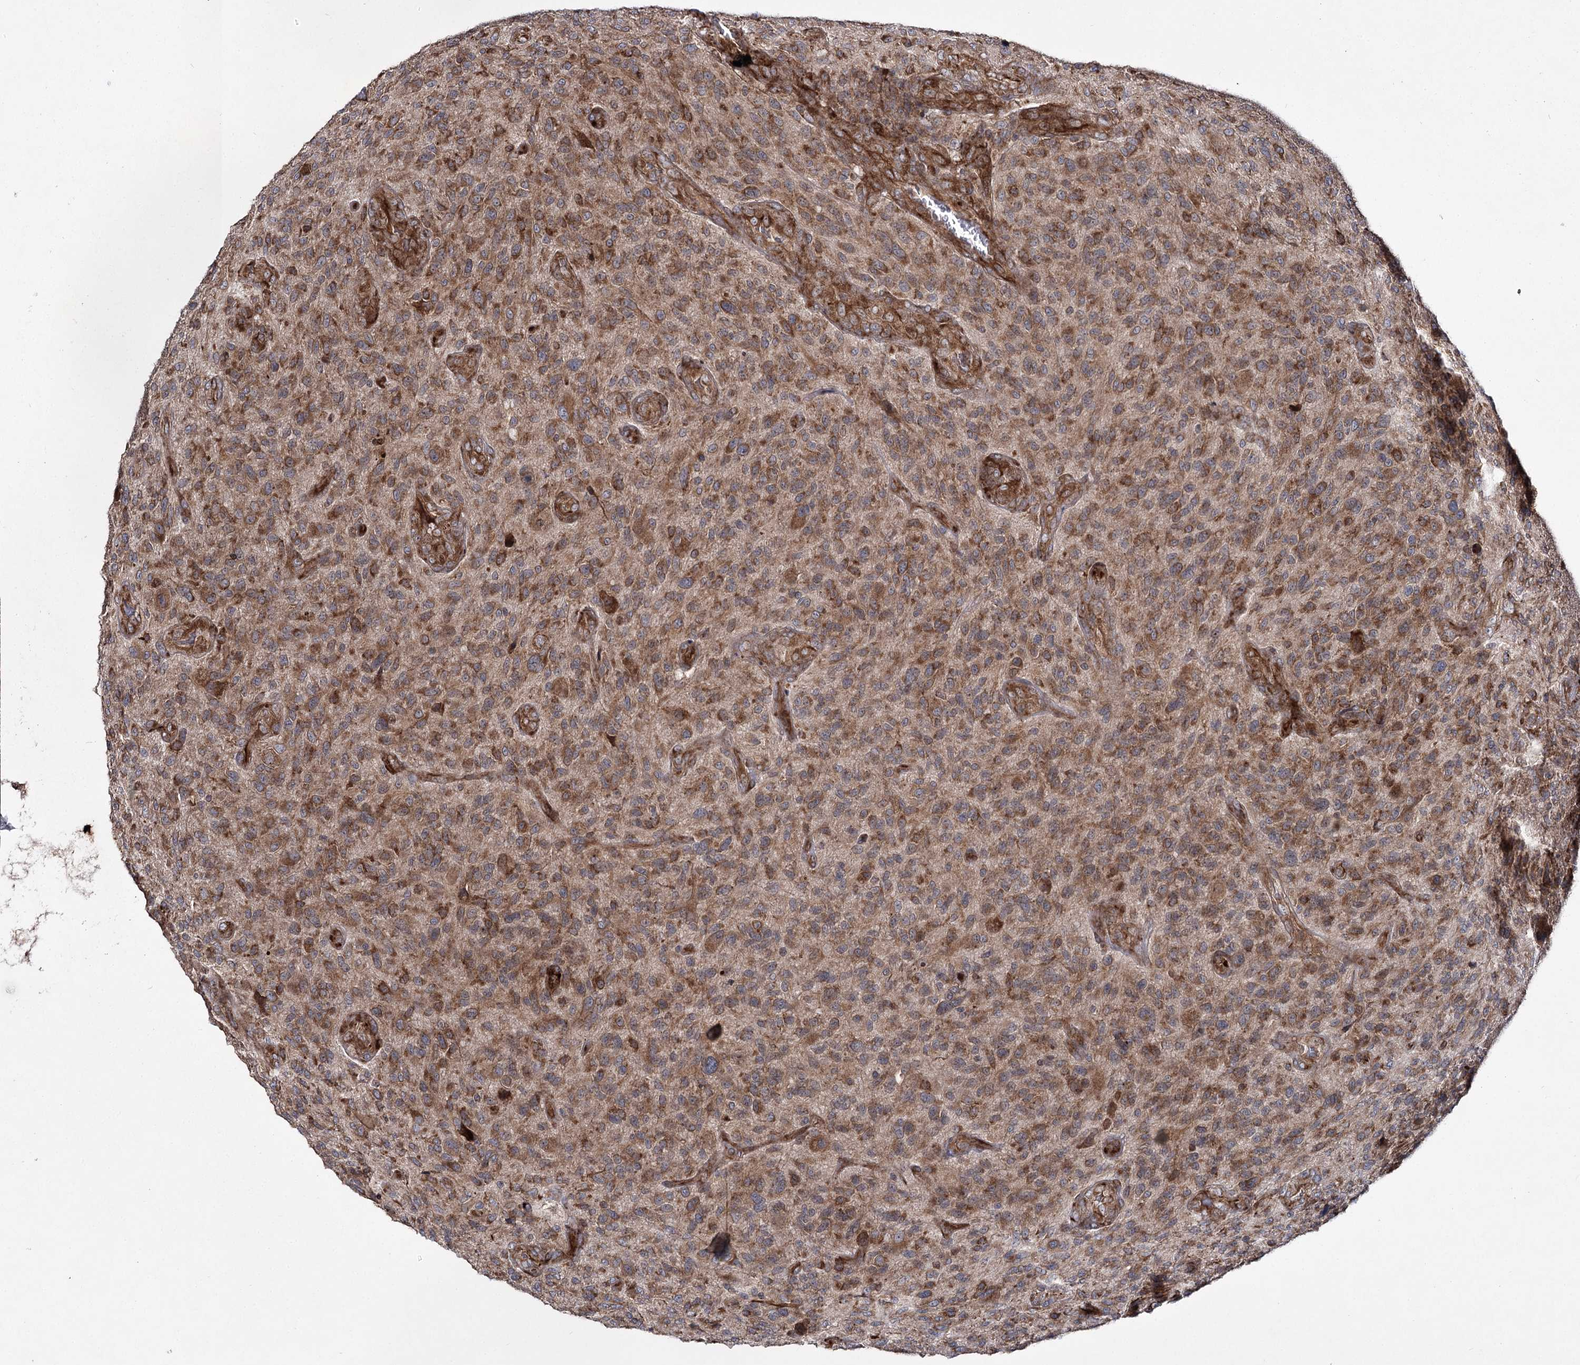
{"staining": {"intensity": "moderate", "quantity": ">75%", "location": "cytoplasmic/membranous"}, "tissue": "glioma", "cell_type": "Tumor cells", "image_type": "cancer", "snomed": [{"axis": "morphology", "description": "Glioma, malignant, High grade"}, {"axis": "topography", "description": "Brain"}], "caption": "Immunohistochemistry (IHC) of human malignant glioma (high-grade) demonstrates medium levels of moderate cytoplasmic/membranous staining in about >75% of tumor cells. Using DAB (3,3'-diaminobenzidine) (brown) and hematoxylin (blue) stains, captured at high magnification using brightfield microscopy.", "gene": "HECTD2", "patient": {"sex": "male", "age": 47}}